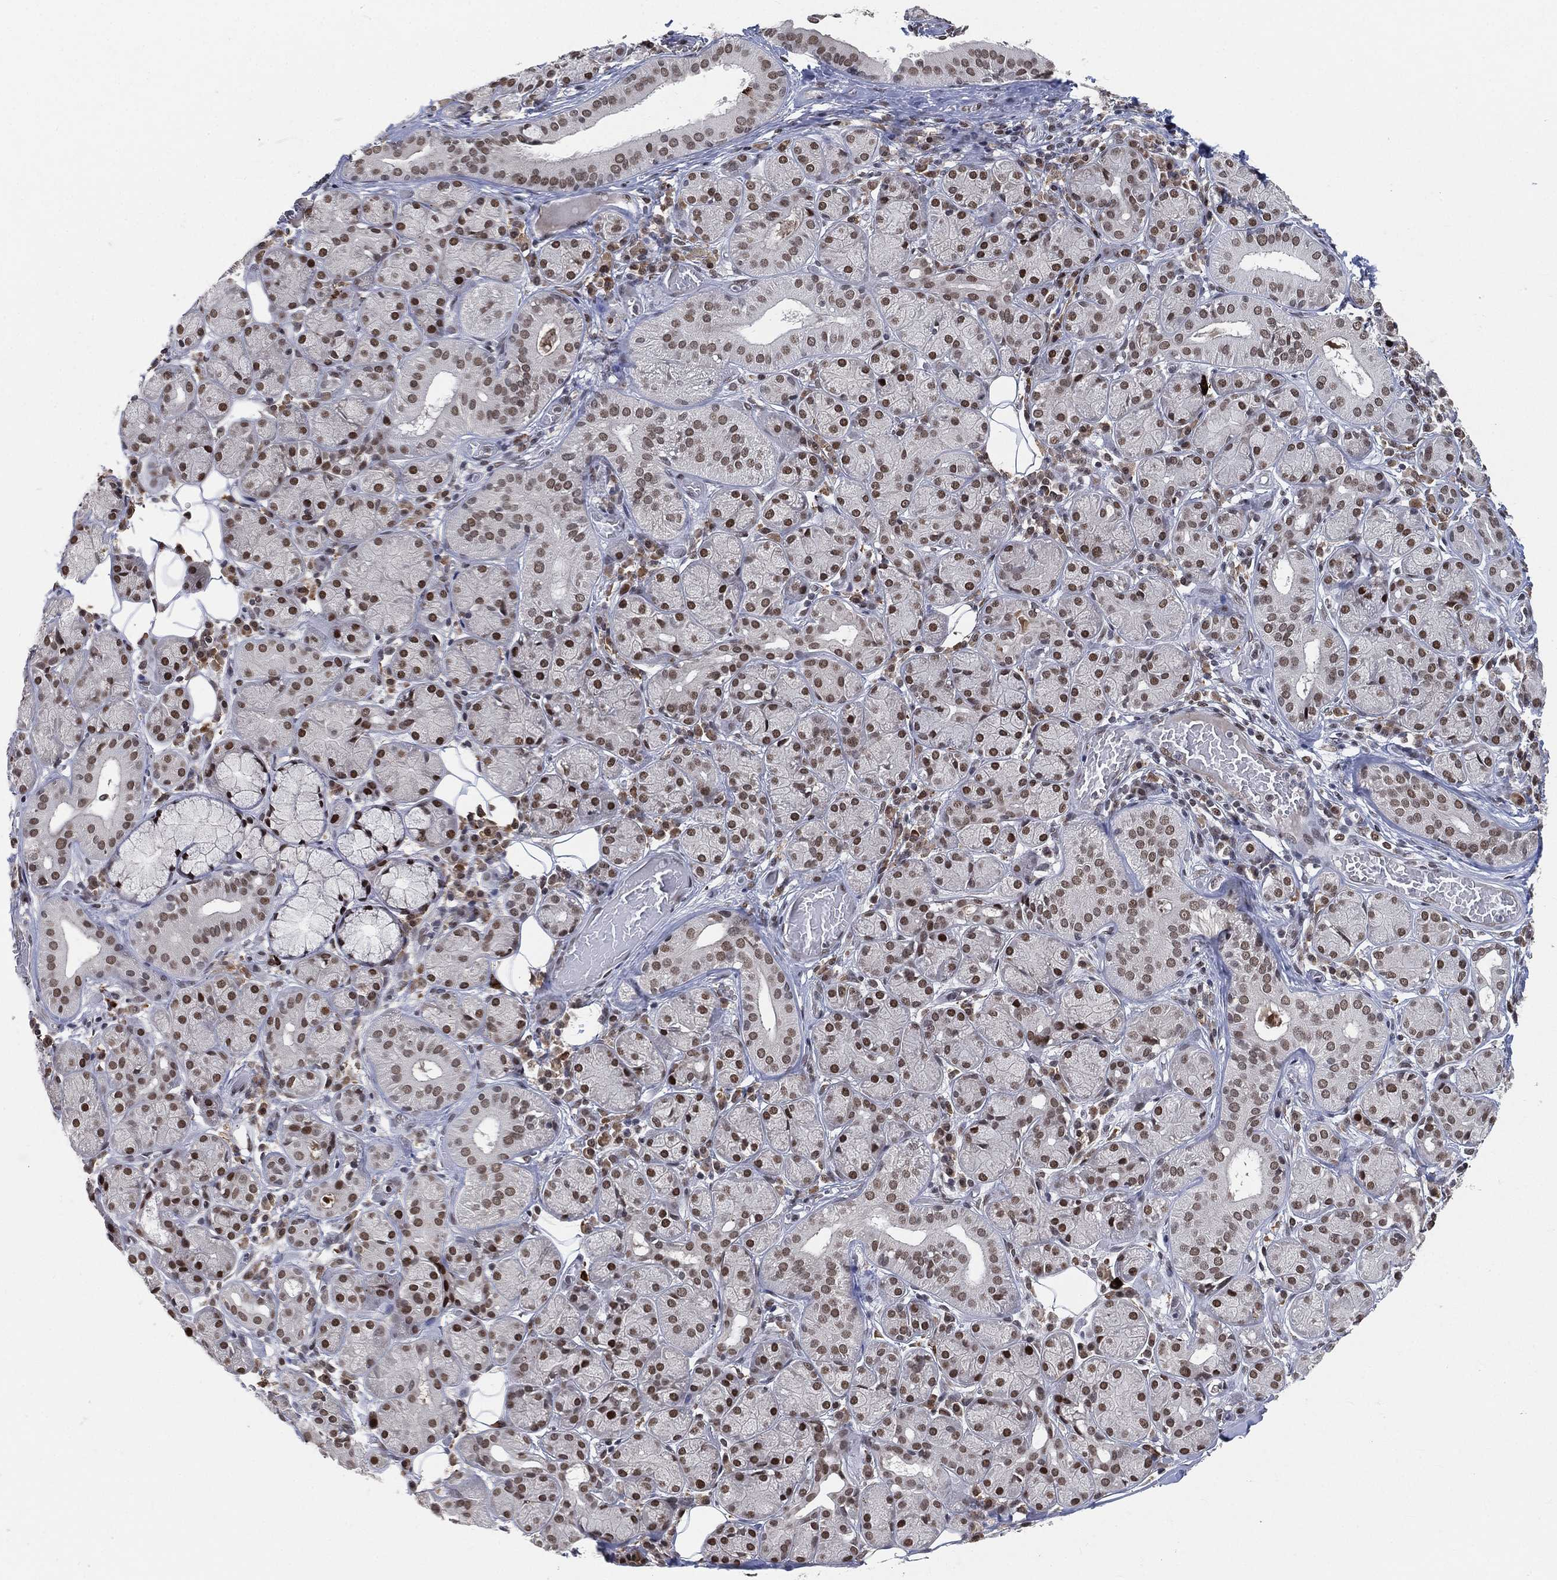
{"staining": {"intensity": "strong", "quantity": ">75%", "location": "nuclear"}, "tissue": "salivary gland", "cell_type": "Glandular cells", "image_type": "normal", "snomed": [{"axis": "morphology", "description": "Normal tissue, NOS"}, {"axis": "topography", "description": "Salivary gland"}], "caption": "Salivary gland stained for a protein (brown) demonstrates strong nuclear positive staining in approximately >75% of glandular cells.", "gene": "YLPM1", "patient": {"sex": "male", "age": 71}}